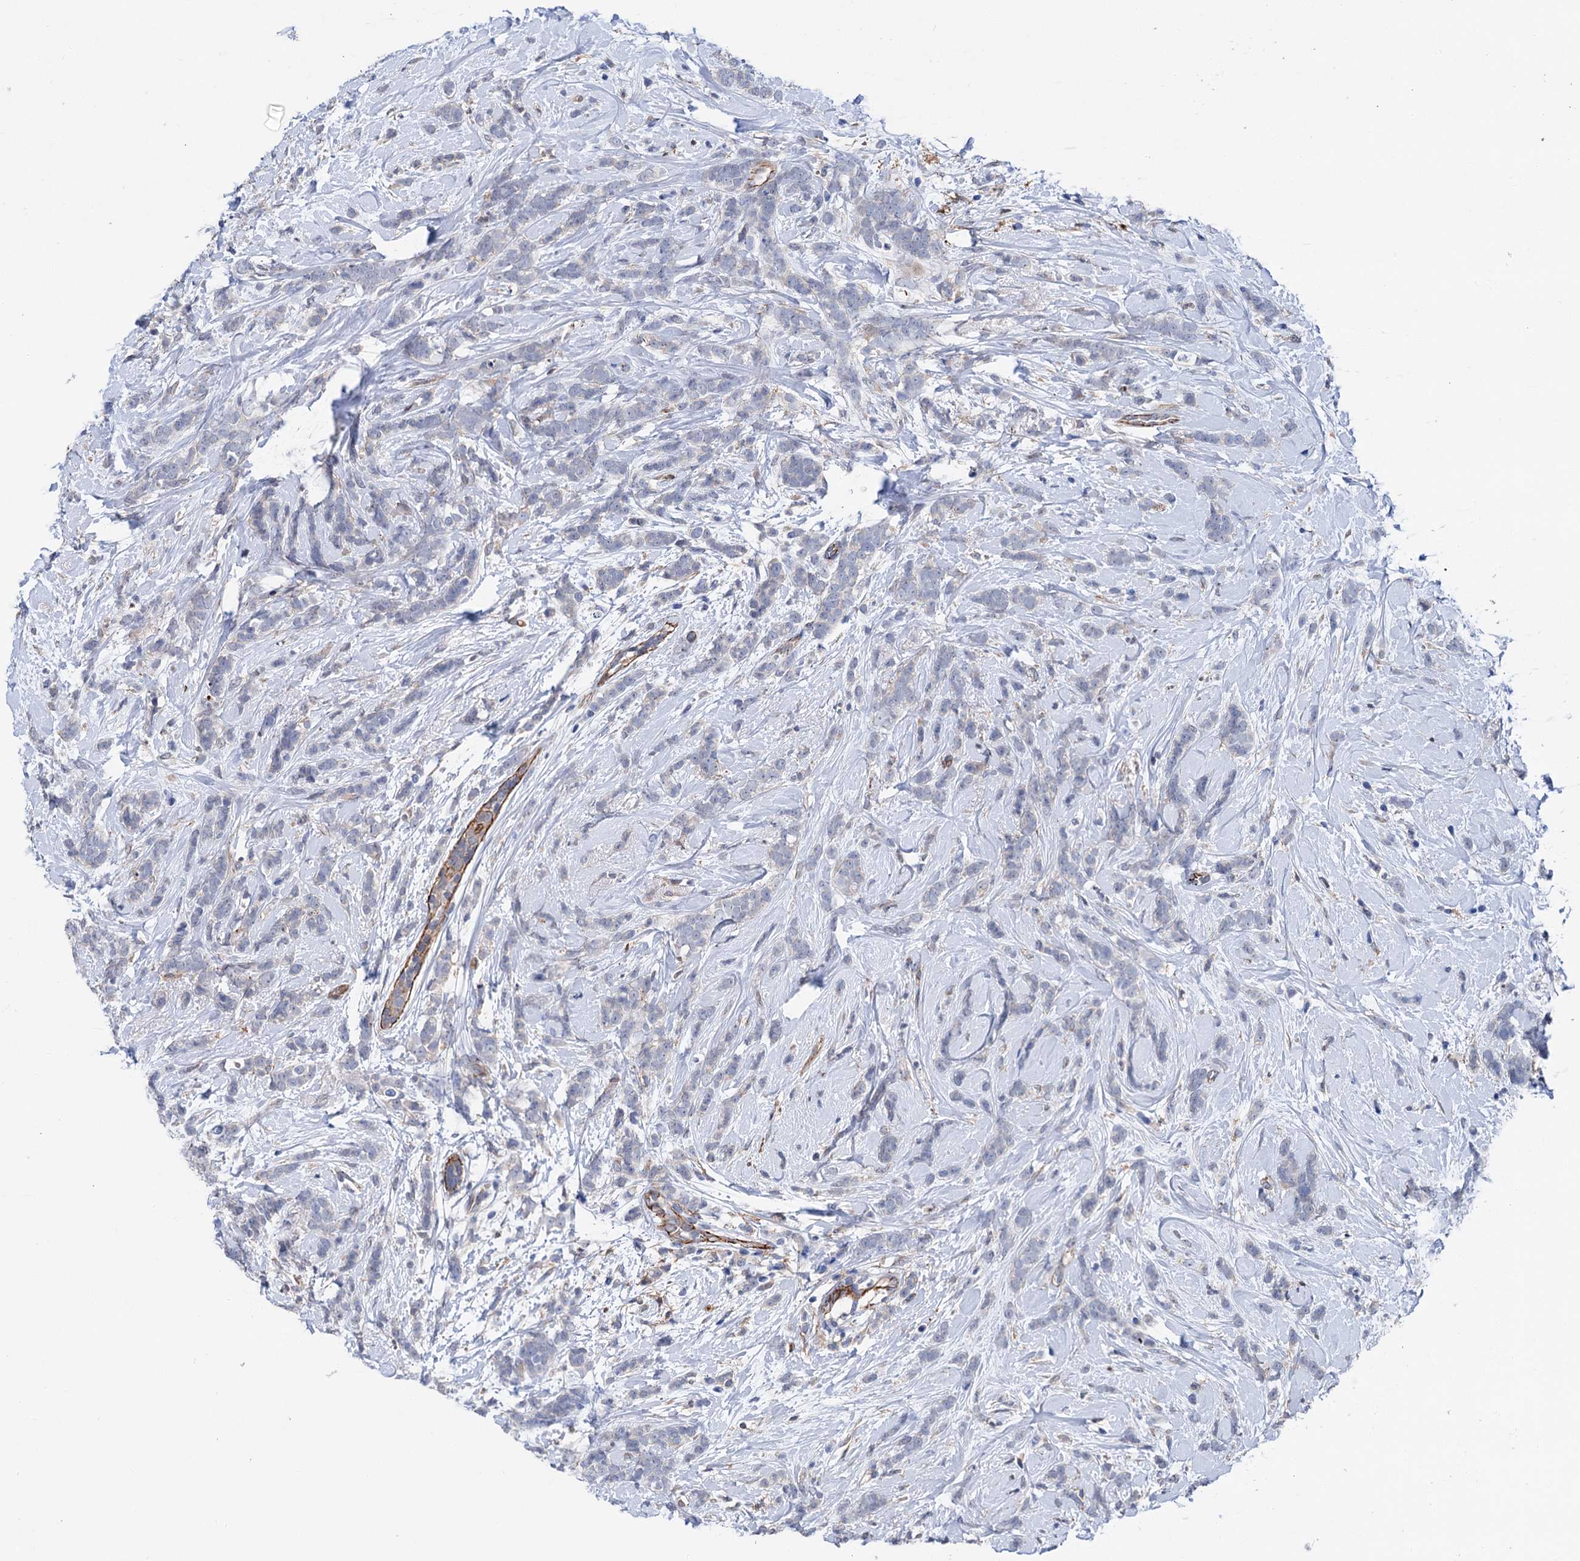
{"staining": {"intensity": "negative", "quantity": "none", "location": "none"}, "tissue": "breast cancer", "cell_type": "Tumor cells", "image_type": "cancer", "snomed": [{"axis": "morphology", "description": "Lobular carcinoma"}, {"axis": "topography", "description": "Breast"}], "caption": "Immunohistochemical staining of human lobular carcinoma (breast) exhibits no significant staining in tumor cells. (DAB (3,3'-diaminobenzidine) immunohistochemistry (IHC), high magnification).", "gene": "TMTC3", "patient": {"sex": "female", "age": 58}}